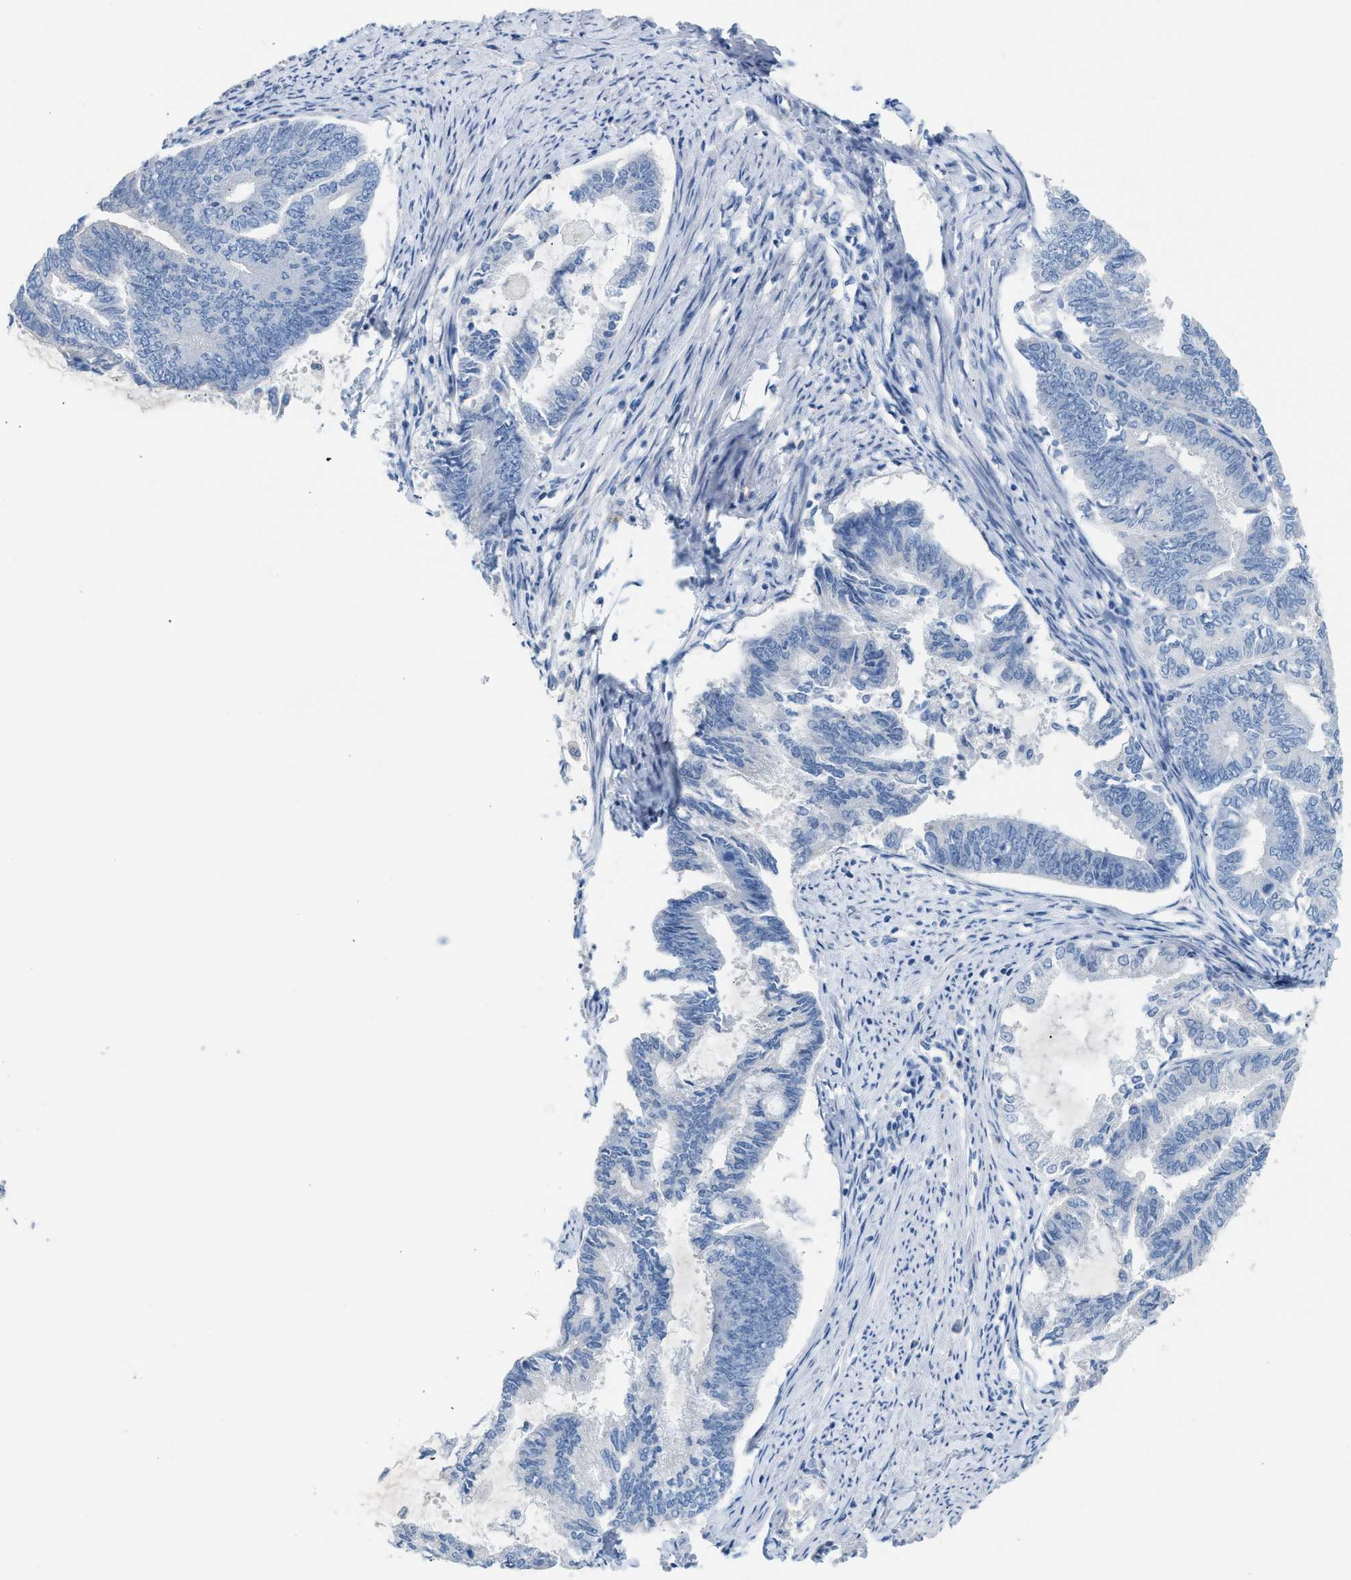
{"staining": {"intensity": "negative", "quantity": "none", "location": "none"}, "tissue": "endometrial cancer", "cell_type": "Tumor cells", "image_type": "cancer", "snomed": [{"axis": "morphology", "description": "Adenocarcinoma, NOS"}, {"axis": "topography", "description": "Endometrium"}], "caption": "Image shows no significant protein staining in tumor cells of adenocarcinoma (endometrial).", "gene": "MPP3", "patient": {"sex": "female", "age": 86}}